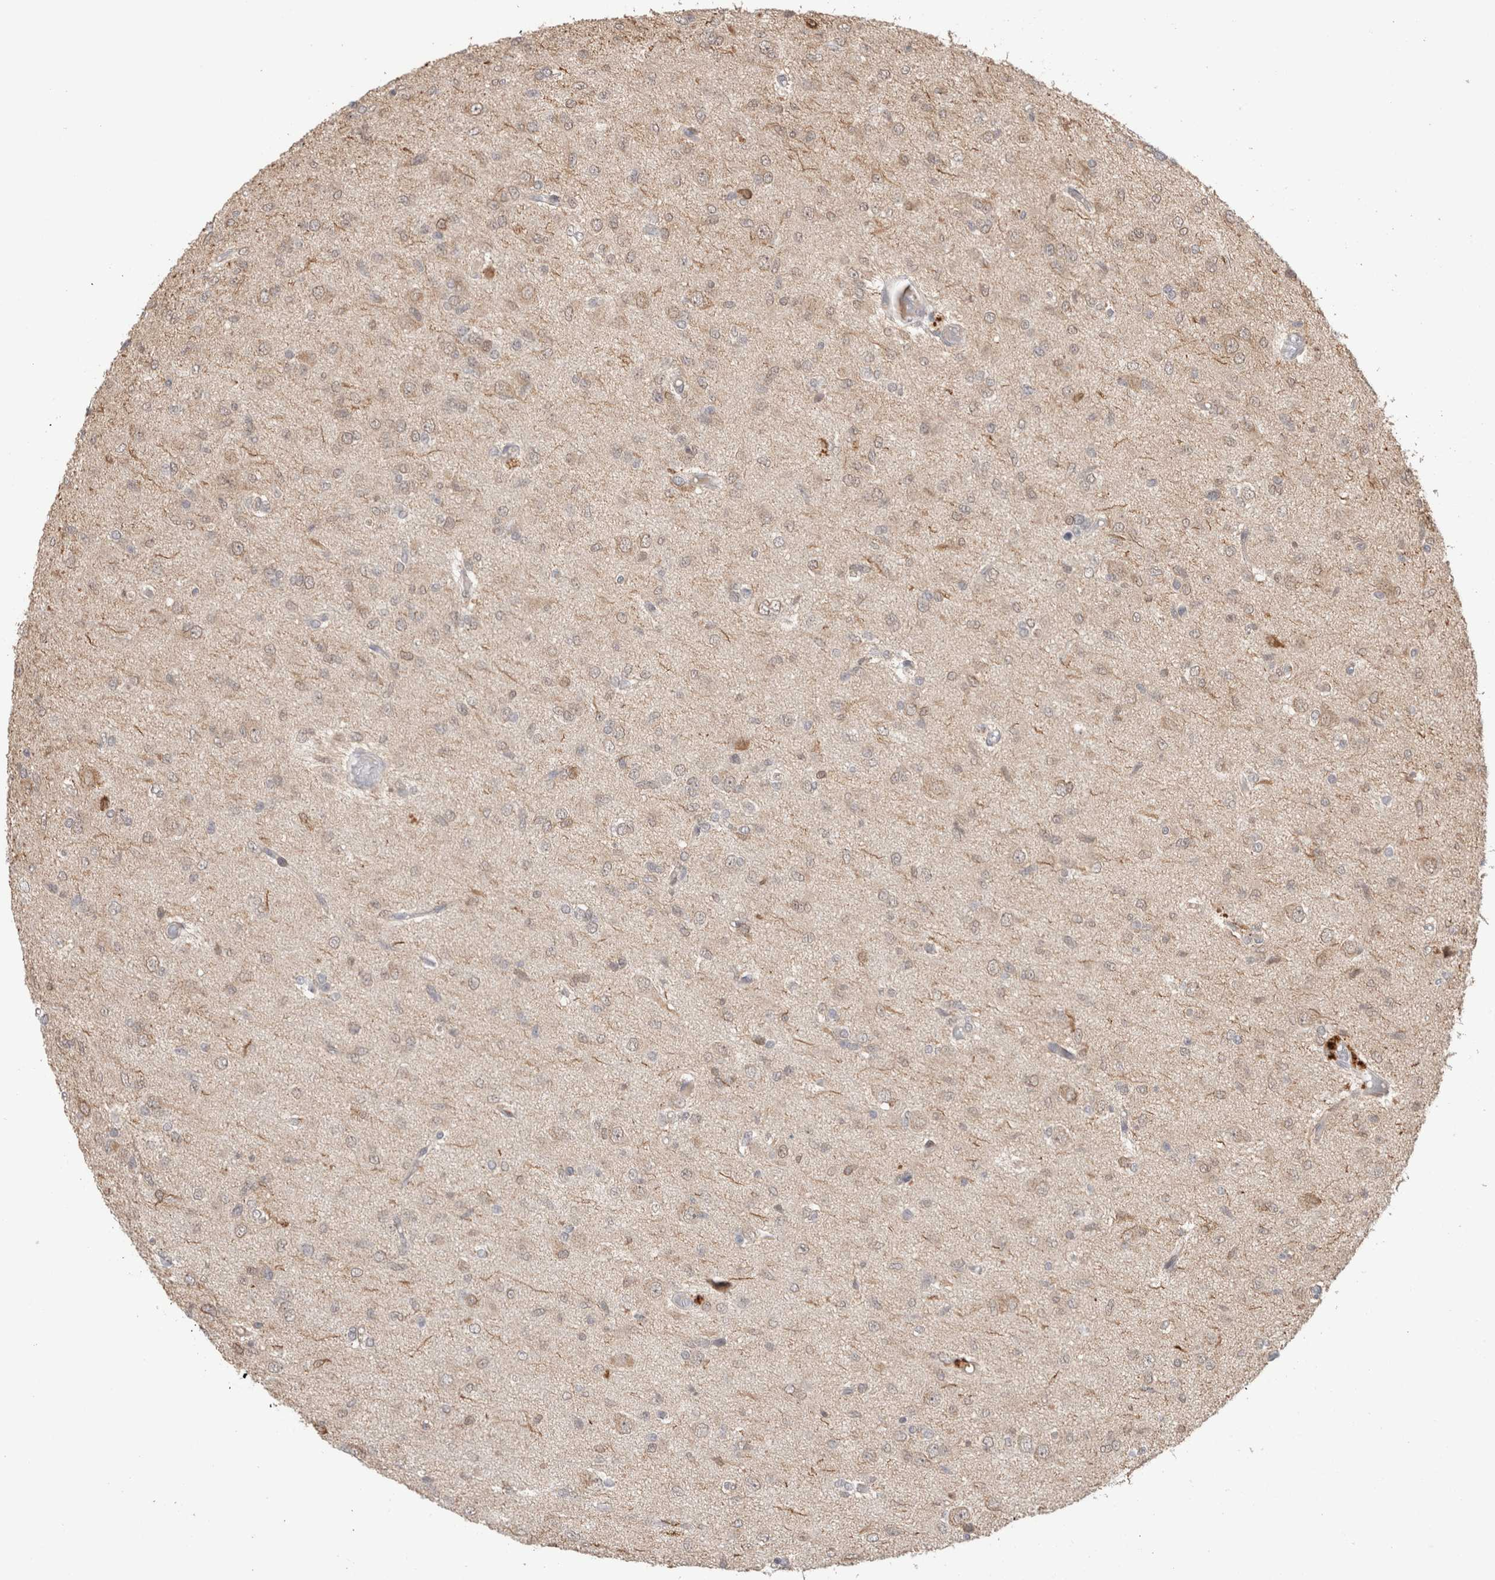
{"staining": {"intensity": "weak", "quantity": ">75%", "location": "cytoplasmic/membranous,nuclear"}, "tissue": "glioma", "cell_type": "Tumor cells", "image_type": "cancer", "snomed": [{"axis": "morphology", "description": "Glioma, malignant, High grade"}, {"axis": "topography", "description": "Brain"}], "caption": "Immunohistochemistry of human malignant glioma (high-grade) demonstrates low levels of weak cytoplasmic/membranous and nuclear staining in about >75% of tumor cells.", "gene": "SYDE2", "patient": {"sex": "female", "age": 59}}